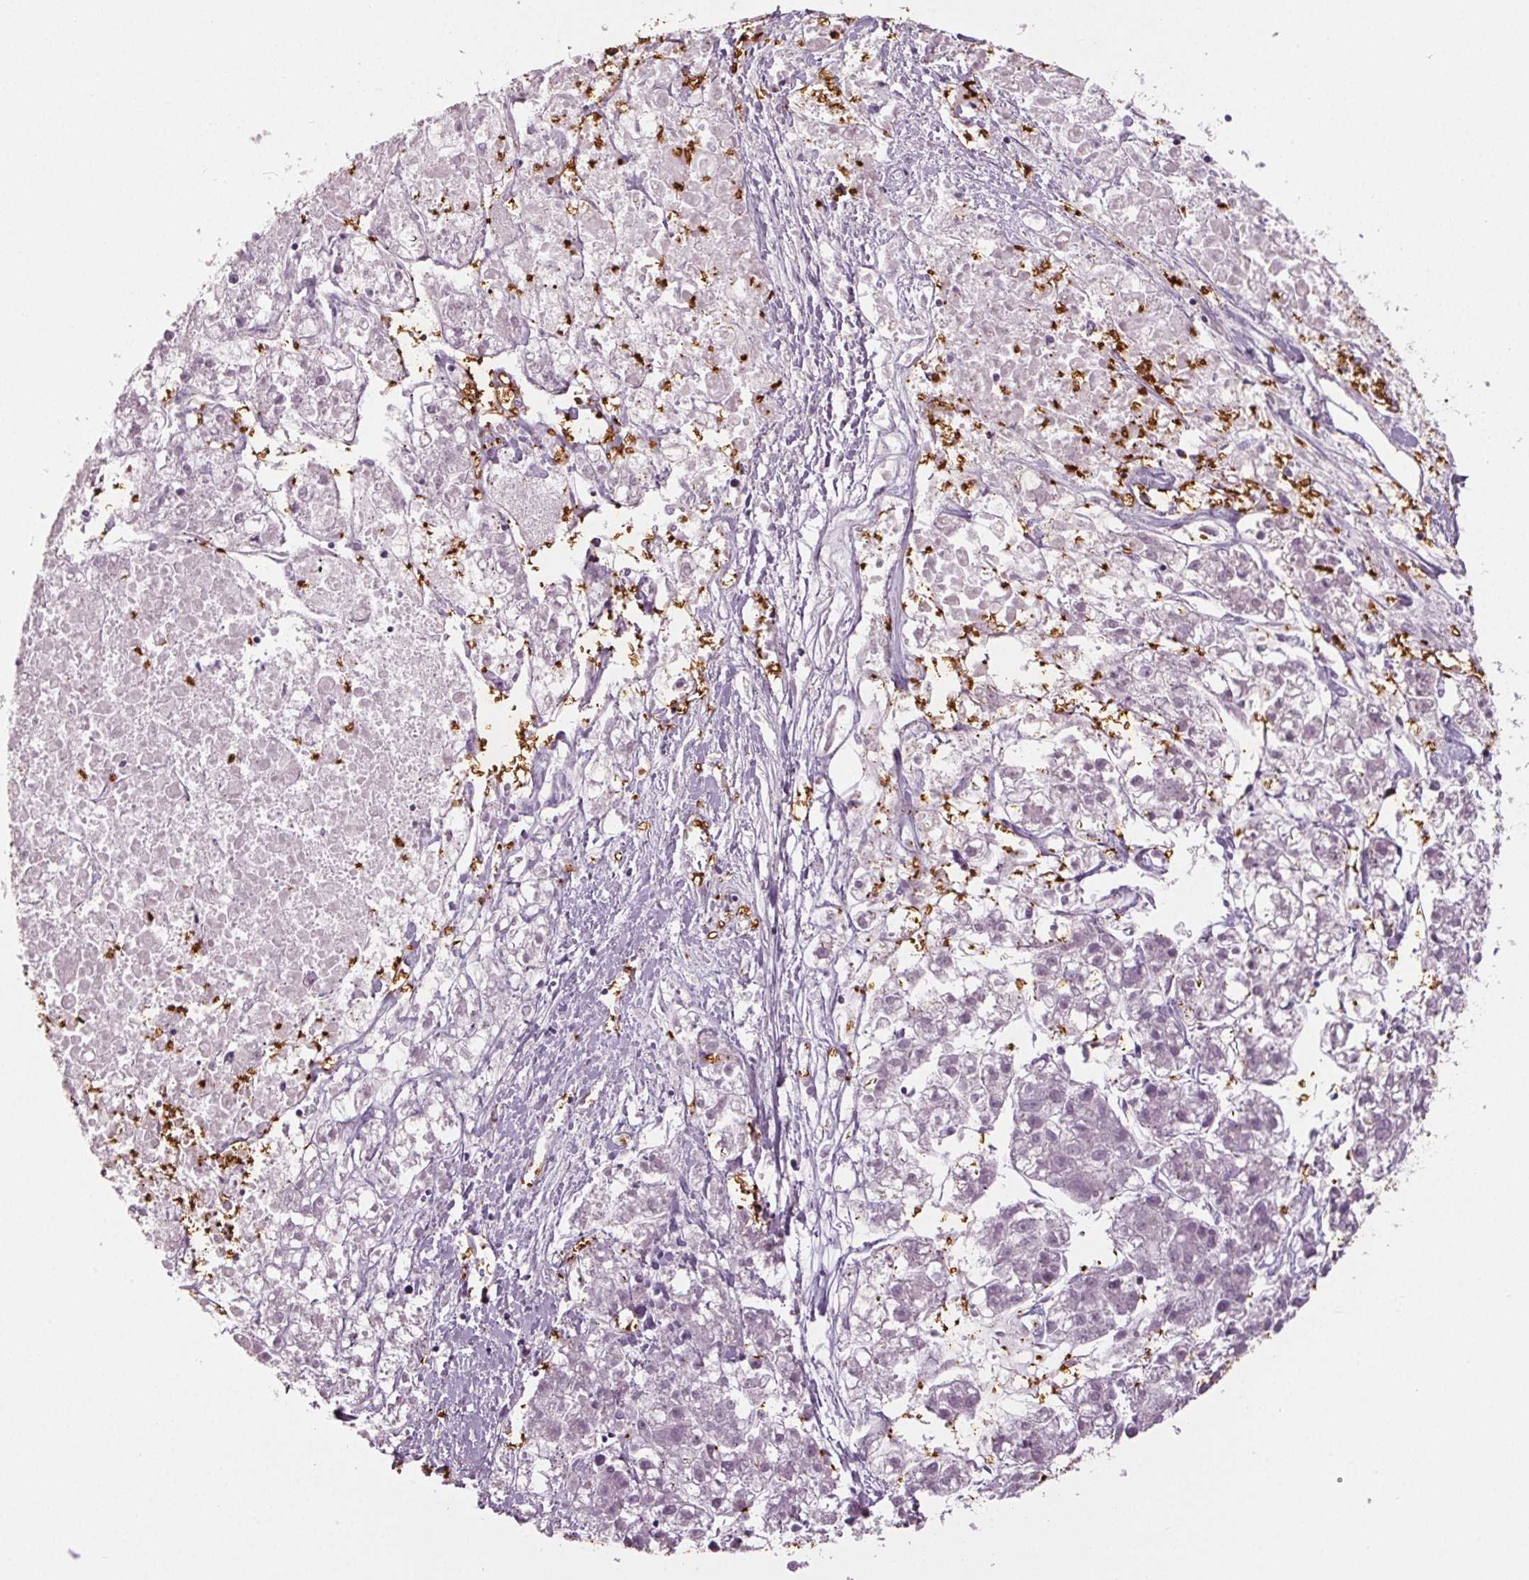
{"staining": {"intensity": "negative", "quantity": "none", "location": "none"}, "tissue": "liver cancer", "cell_type": "Tumor cells", "image_type": "cancer", "snomed": [{"axis": "morphology", "description": "Carcinoma, Hepatocellular, NOS"}, {"axis": "topography", "description": "Liver"}], "caption": "Immunohistochemistry histopathology image of neoplastic tissue: liver cancer stained with DAB (3,3'-diaminobenzidine) demonstrates no significant protein positivity in tumor cells.", "gene": "SLC4A1", "patient": {"sex": "male", "age": 56}}